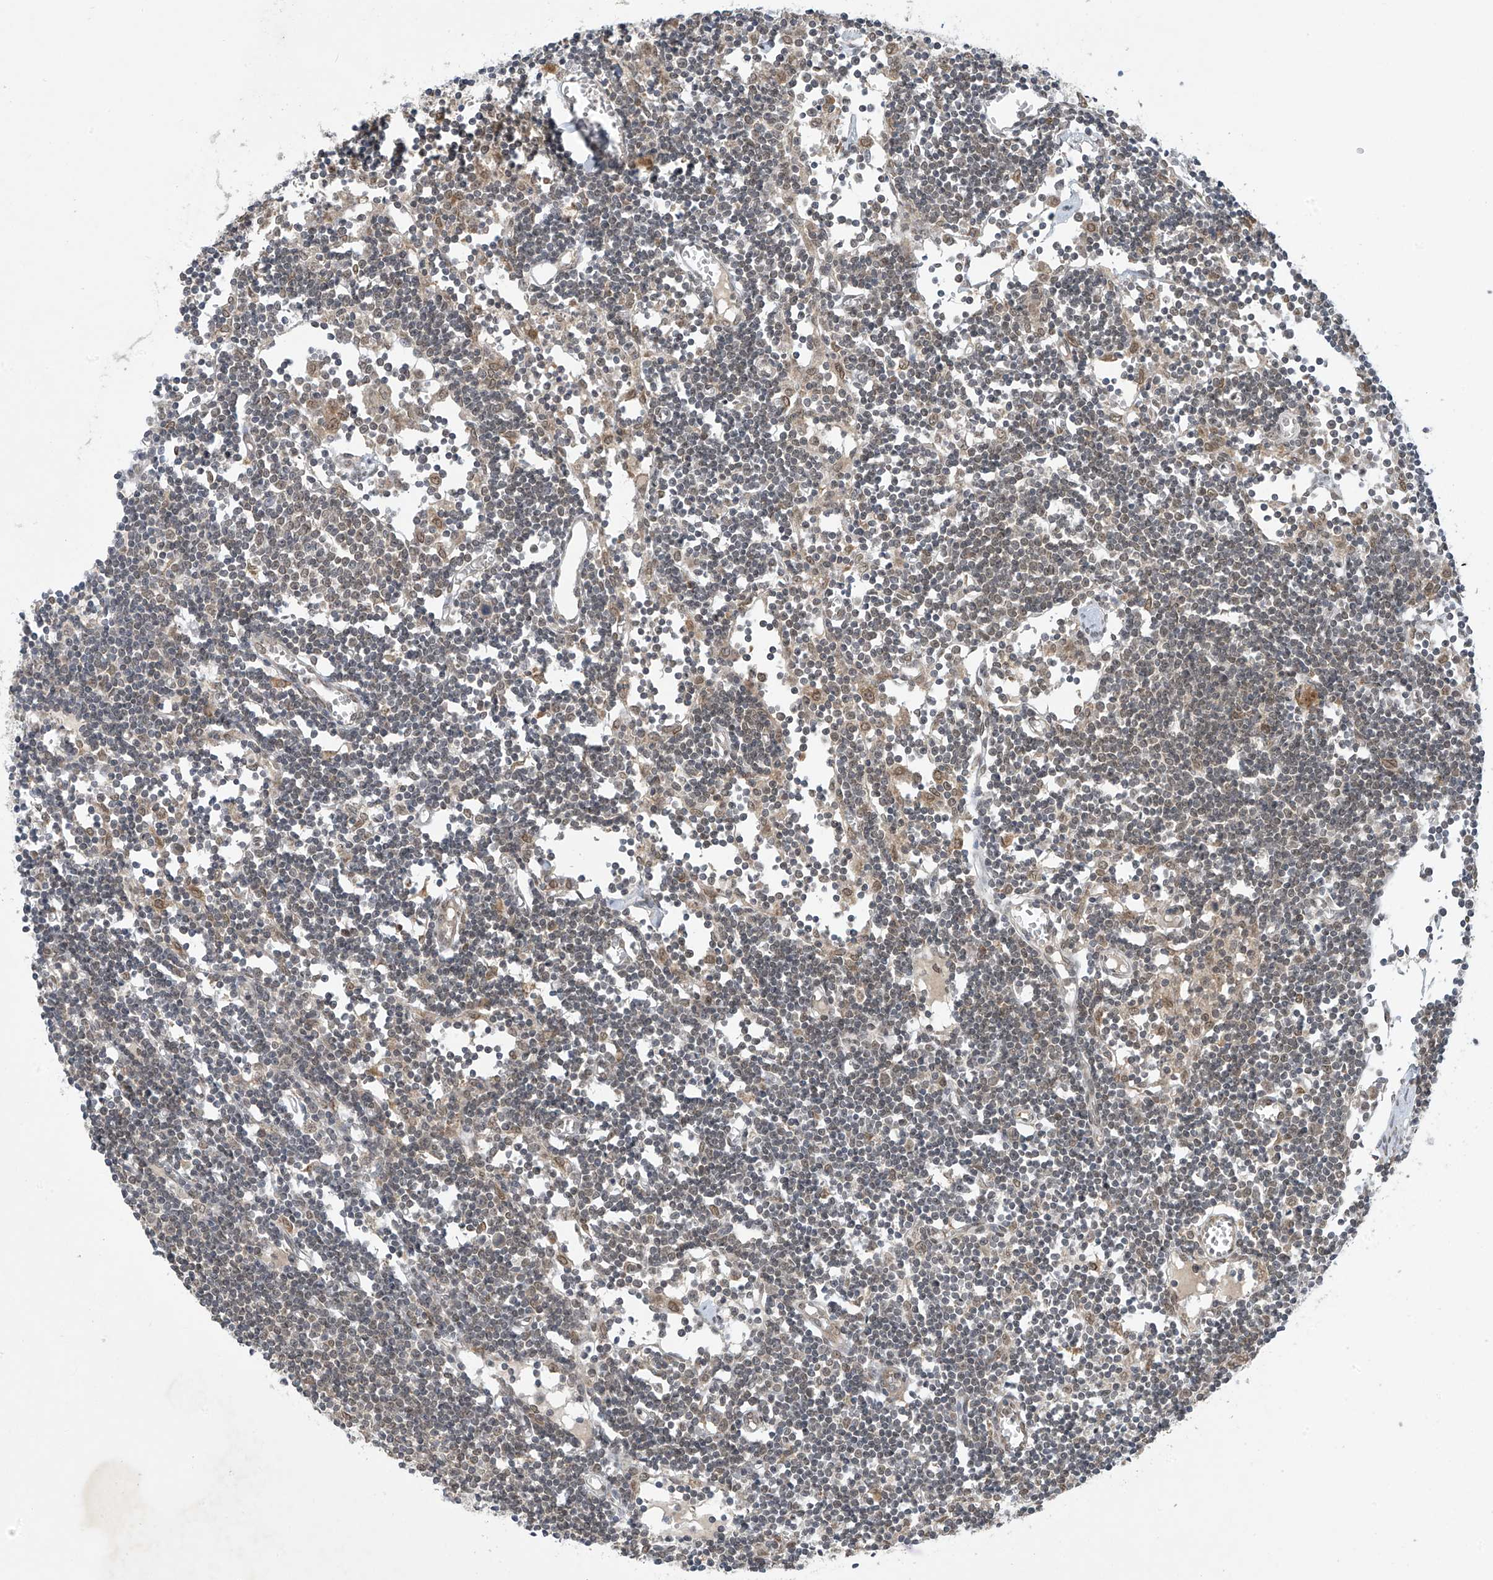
{"staining": {"intensity": "weak", "quantity": "<25%", "location": "cytoplasmic/membranous"}, "tissue": "lymph node", "cell_type": "Germinal center cells", "image_type": "normal", "snomed": [{"axis": "morphology", "description": "Normal tissue, NOS"}, {"axis": "topography", "description": "Lymph node"}], "caption": "Photomicrograph shows no significant protein staining in germinal center cells of normal lymph node. (Stains: DAB (3,3'-diaminobenzidine) immunohistochemistry (IHC) with hematoxylin counter stain, Microscopy: brightfield microscopy at high magnification).", "gene": "LCOR", "patient": {"sex": "female", "age": 11}}